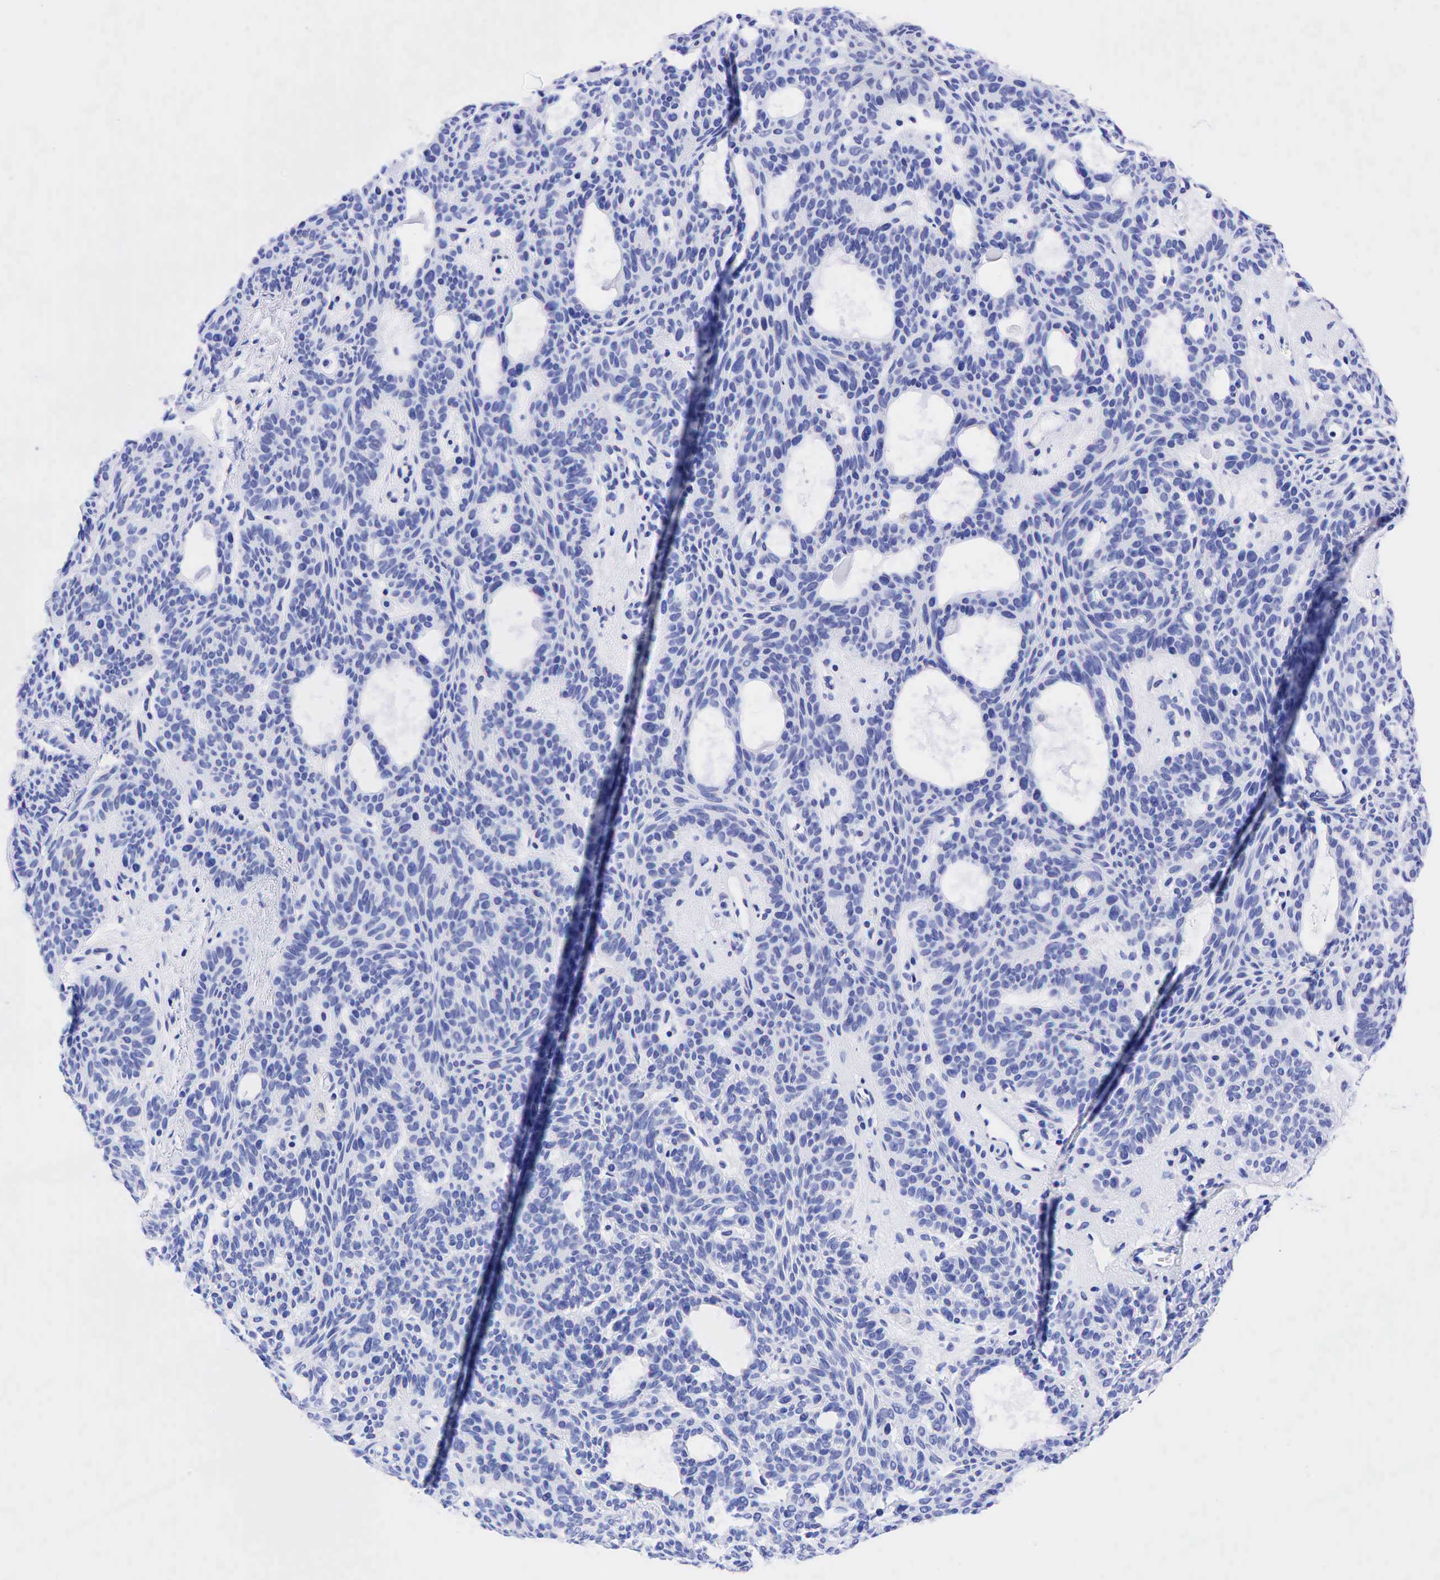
{"staining": {"intensity": "negative", "quantity": "none", "location": "none"}, "tissue": "skin cancer", "cell_type": "Tumor cells", "image_type": "cancer", "snomed": [{"axis": "morphology", "description": "Basal cell carcinoma"}, {"axis": "topography", "description": "Skin"}], "caption": "Immunohistochemistry (IHC) histopathology image of neoplastic tissue: human basal cell carcinoma (skin) stained with DAB displays no significant protein staining in tumor cells.", "gene": "KRT18", "patient": {"sex": "male", "age": 44}}